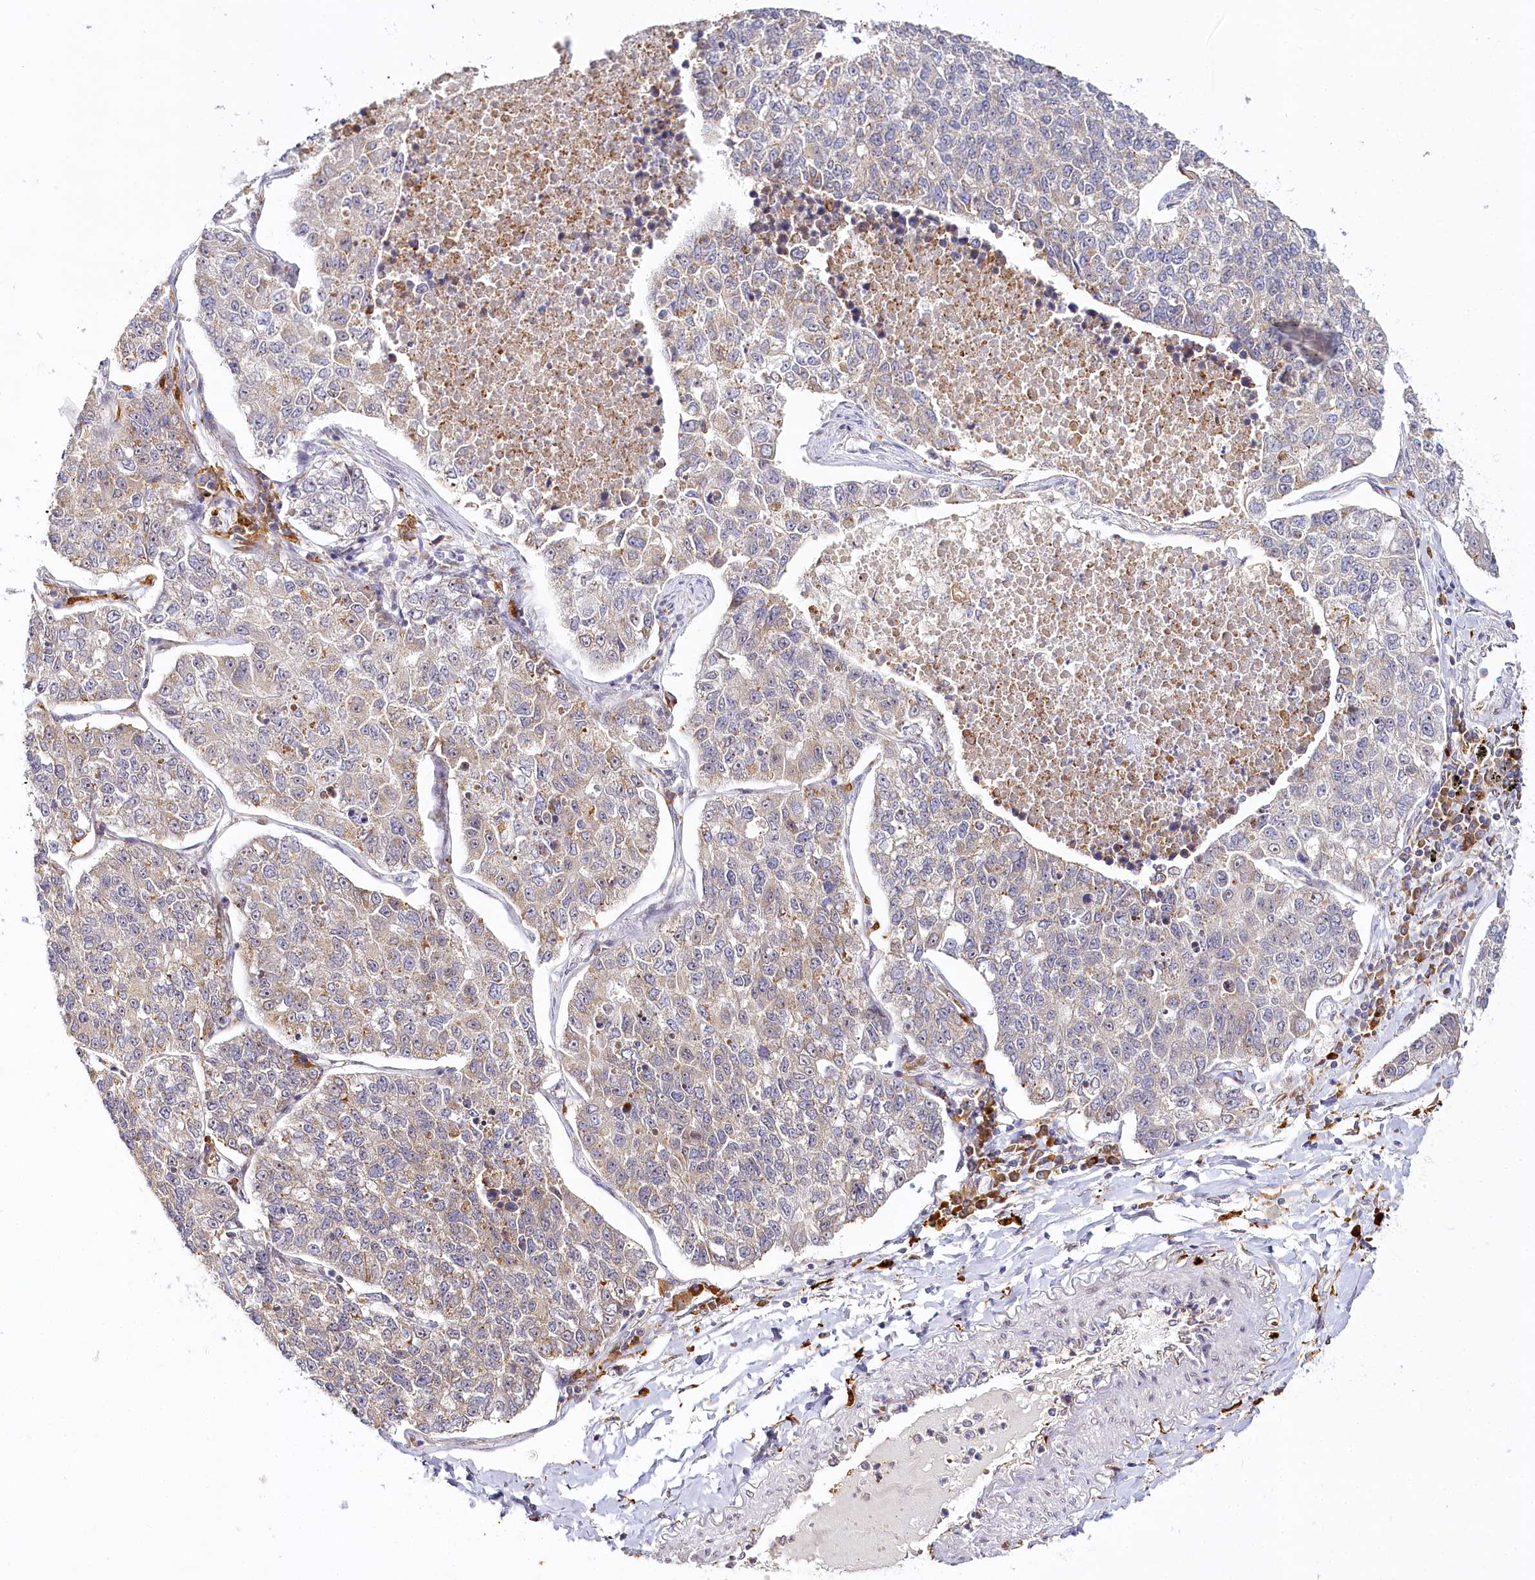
{"staining": {"intensity": "weak", "quantity": "25%-75%", "location": "cytoplasmic/membranous"}, "tissue": "lung cancer", "cell_type": "Tumor cells", "image_type": "cancer", "snomed": [{"axis": "morphology", "description": "Adenocarcinoma, NOS"}, {"axis": "topography", "description": "Lung"}], "caption": "Approximately 25%-75% of tumor cells in lung cancer (adenocarcinoma) display weak cytoplasmic/membranous protein positivity as visualized by brown immunohistochemical staining.", "gene": "WDR36", "patient": {"sex": "male", "age": 49}}